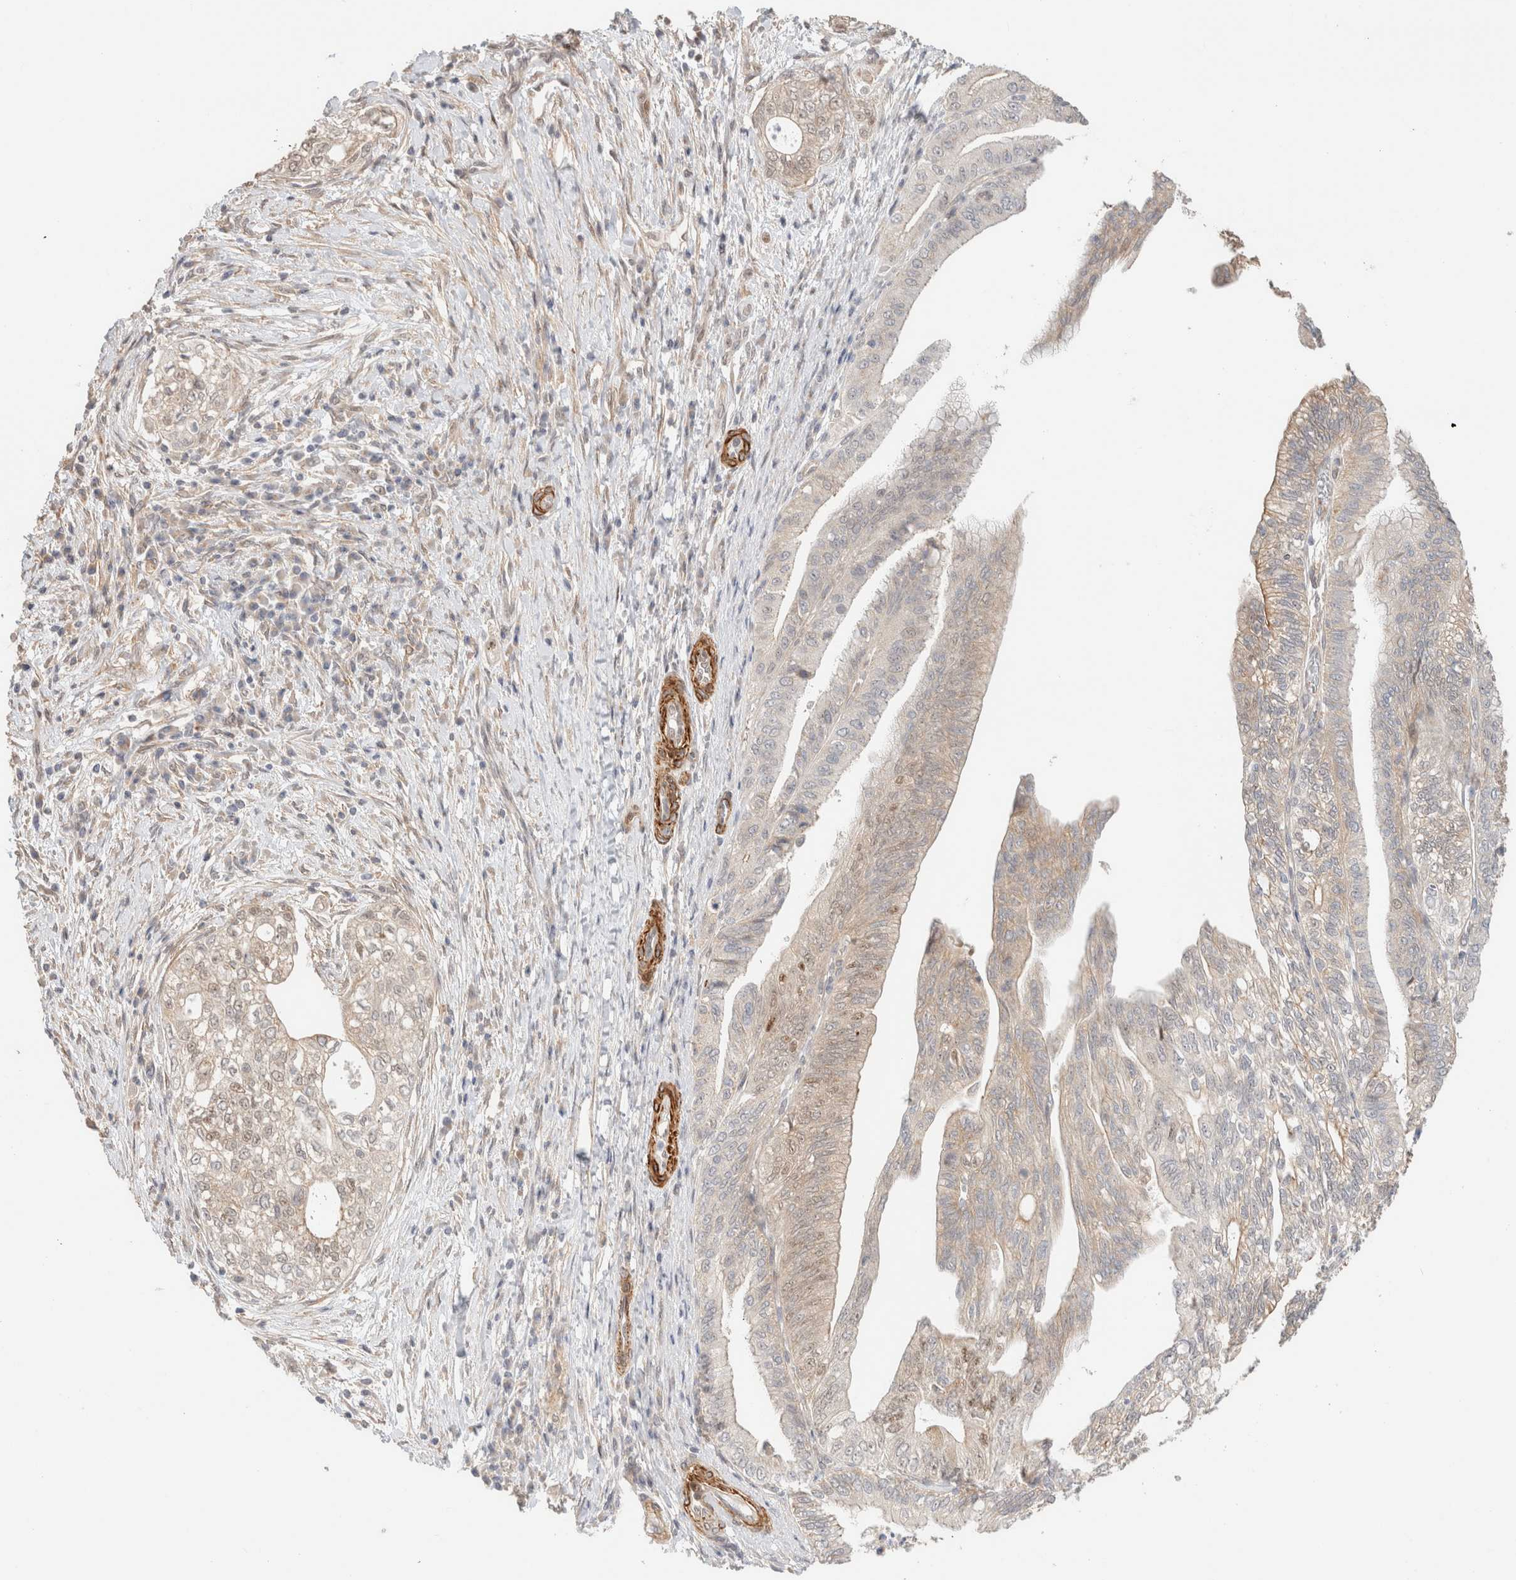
{"staining": {"intensity": "weak", "quantity": "<25%", "location": "cytoplasmic/membranous,nuclear"}, "tissue": "pancreatic cancer", "cell_type": "Tumor cells", "image_type": "cancer", "snomed": [{"axis": "morphology", "description": "Adenocarcinoma, NOS"}, {"axis": "topography", "description": "Pancreas"}], "caption": "A micrograph of human pancreatic adenocarcinoma is negative for staining in tumor cells.", "gene": "ID3", "patient": {"sex": "male", "age": 72}}